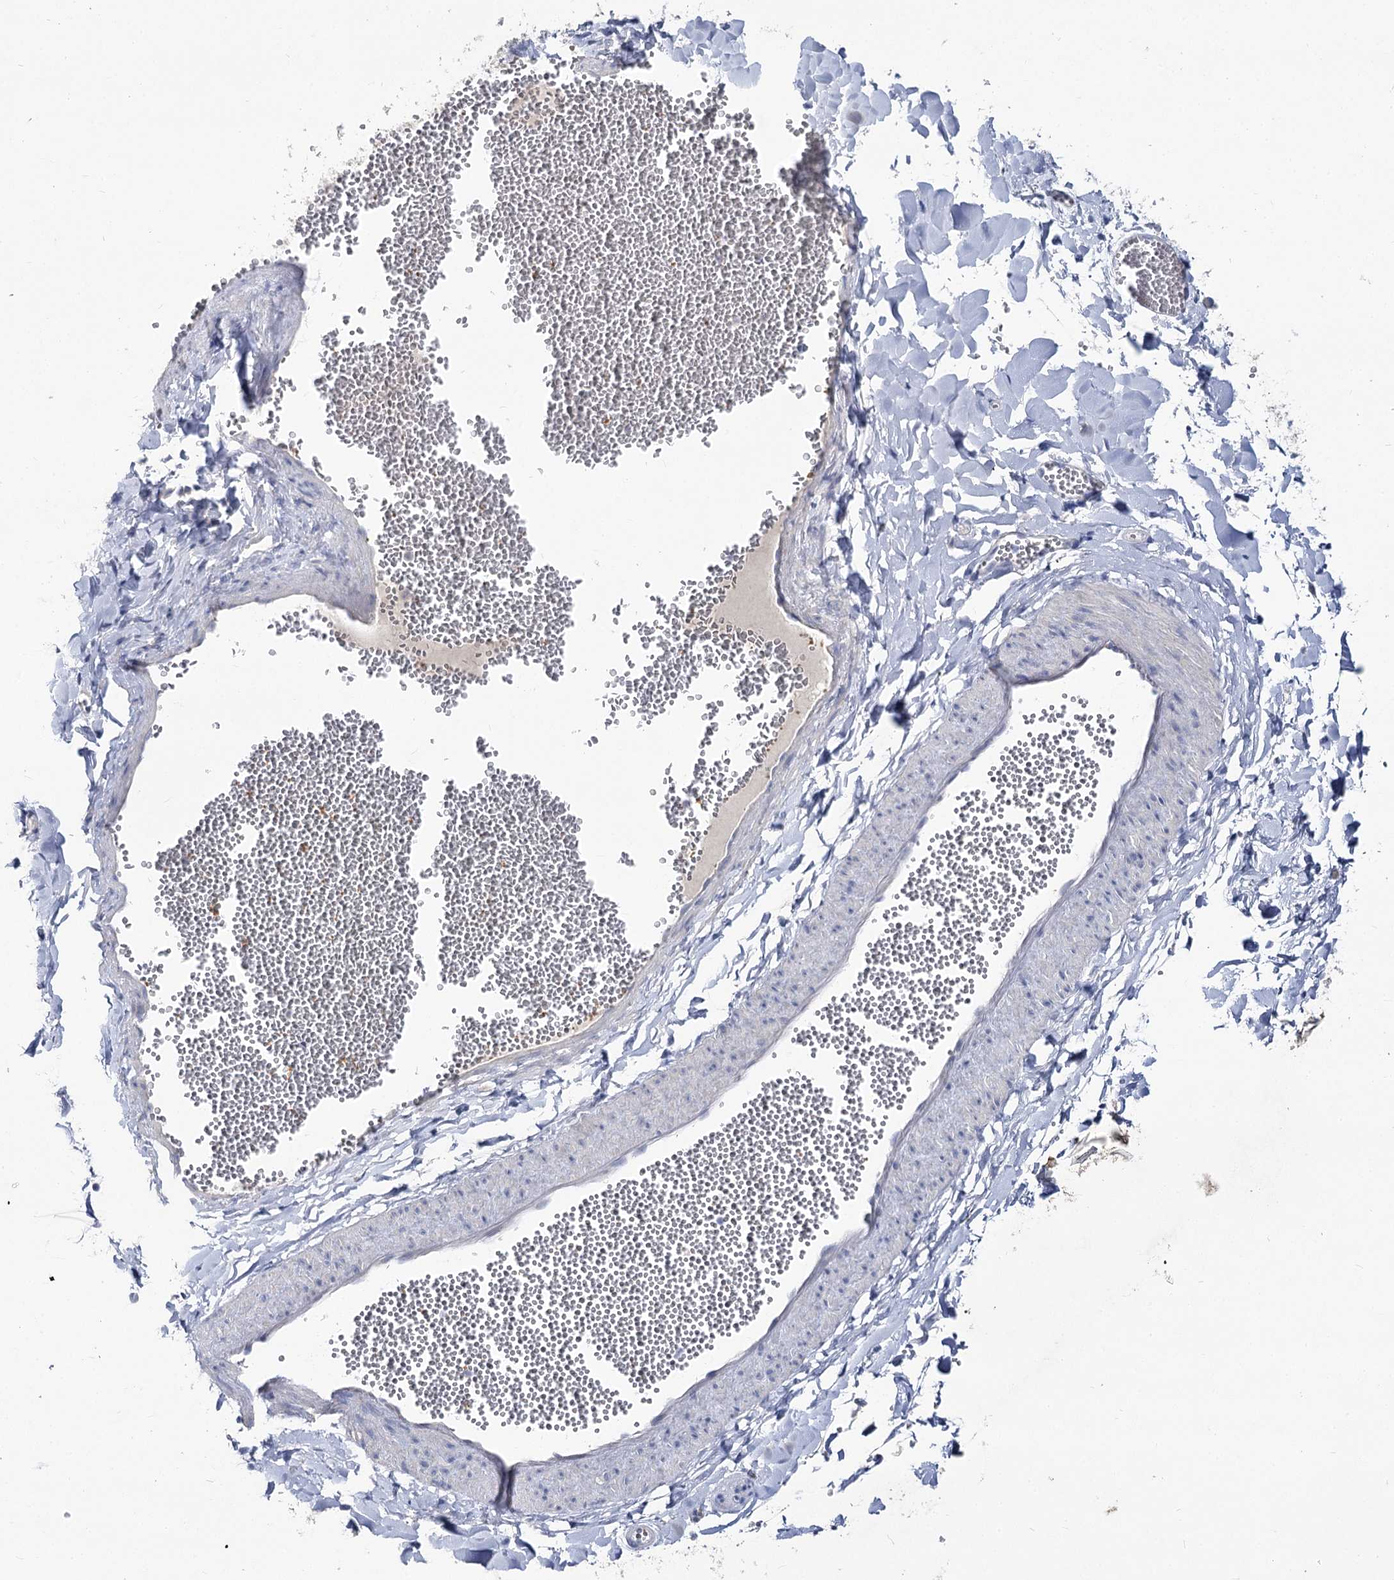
{"staining": {"intensity": "negative", "quantity": "none", "location": "none"}, "tissue": "adipose tissue", "cell_type": "Adipocytes", "image_type": "normal", "snomed": [{"axis": "morphology", "description": "Normal tissue, NOS"}, {"axis": "topography", "description": "Gallbladder"}, {"axis": "topography", "description": "Peripheral nerve tissue"}], "caption": "Protein analysis of benign adipose tissue demonstrates no significant staining in adipocytes. Nuclei are stained in blue.", "gene": "TMEM187", "patient": {"sex": "male", "age": 38}}